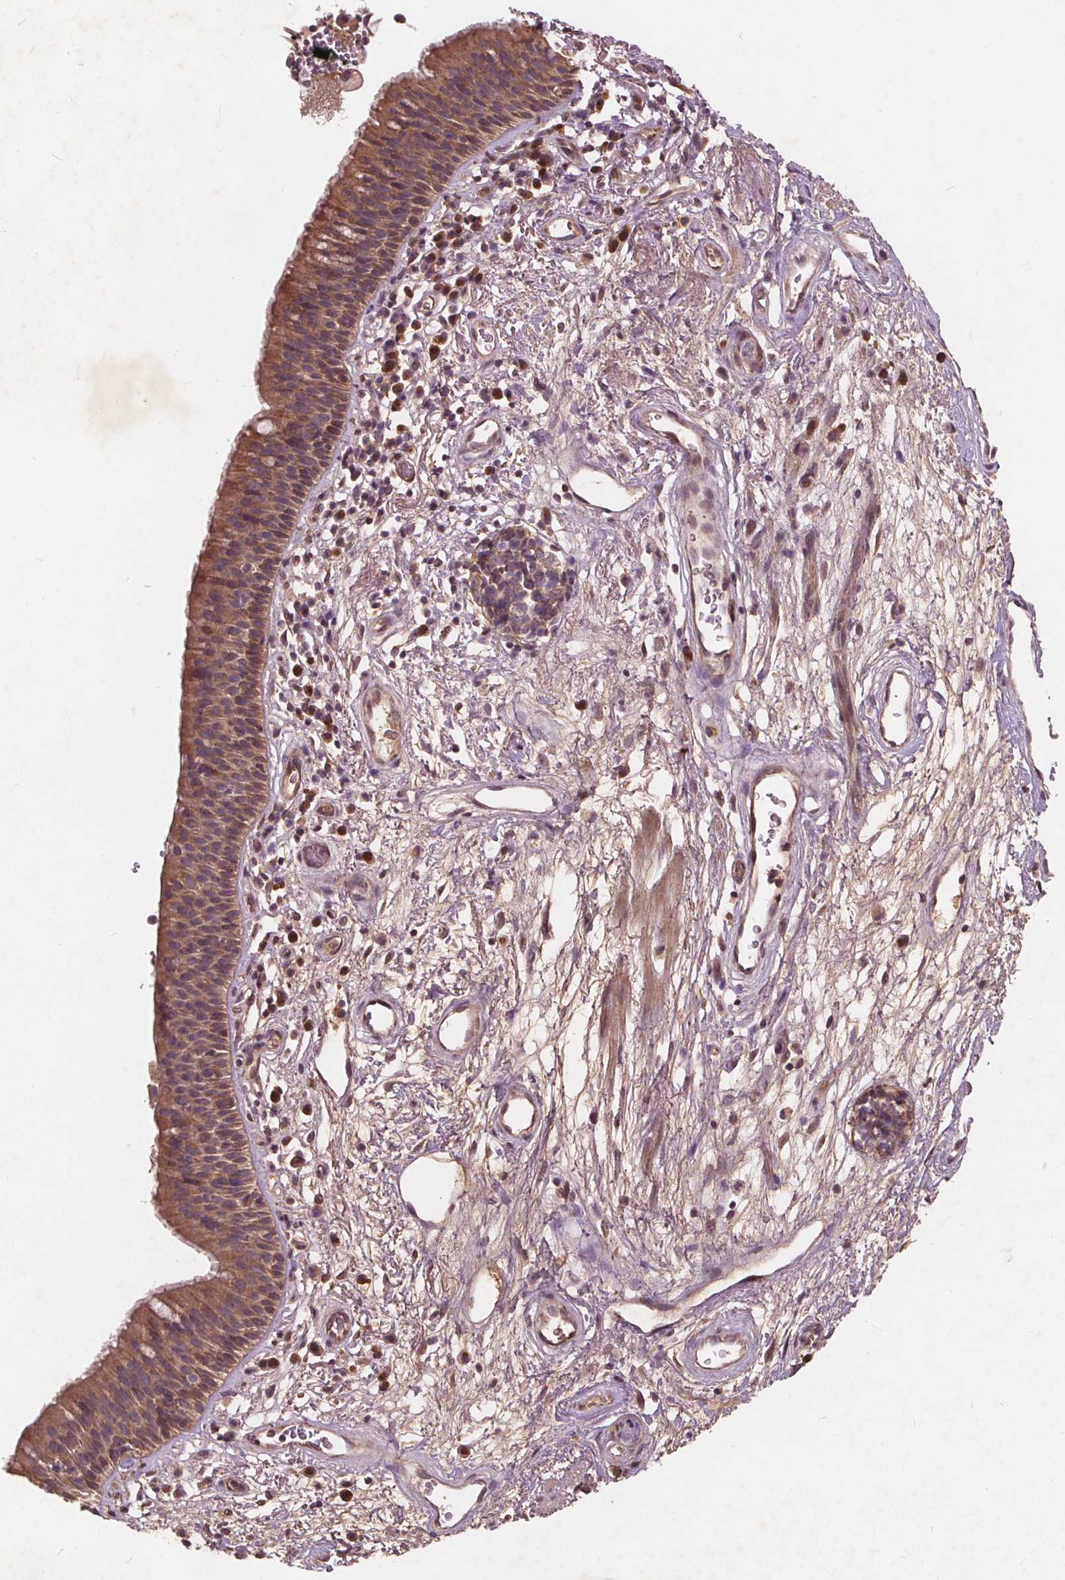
{"staining": {"intensity": "moderate", "quantity": ">75%", "location": "cytoplasmic/membranous"}, "tissue": "bronchus", "cell_type": "Respiratory epithelial cells", "image_type": "normal", "snomed": [{"axis": "morphology", "description": "Normal tissue, NOS"}, {"axis": "topography", "description": "Cartilage tissue"}, {"axis": "topography", "description": "Bronchus"}], "caption": "Respiratory epithelial cells exhibit moderate cytoplasmic/membranous staining in about >75% of cells in normal bronchus. (DAB IHC with brightfield microscopy, high magnification).", "gene": "CSNK1G2", "patient": {"sex": "male", "age": 58}}